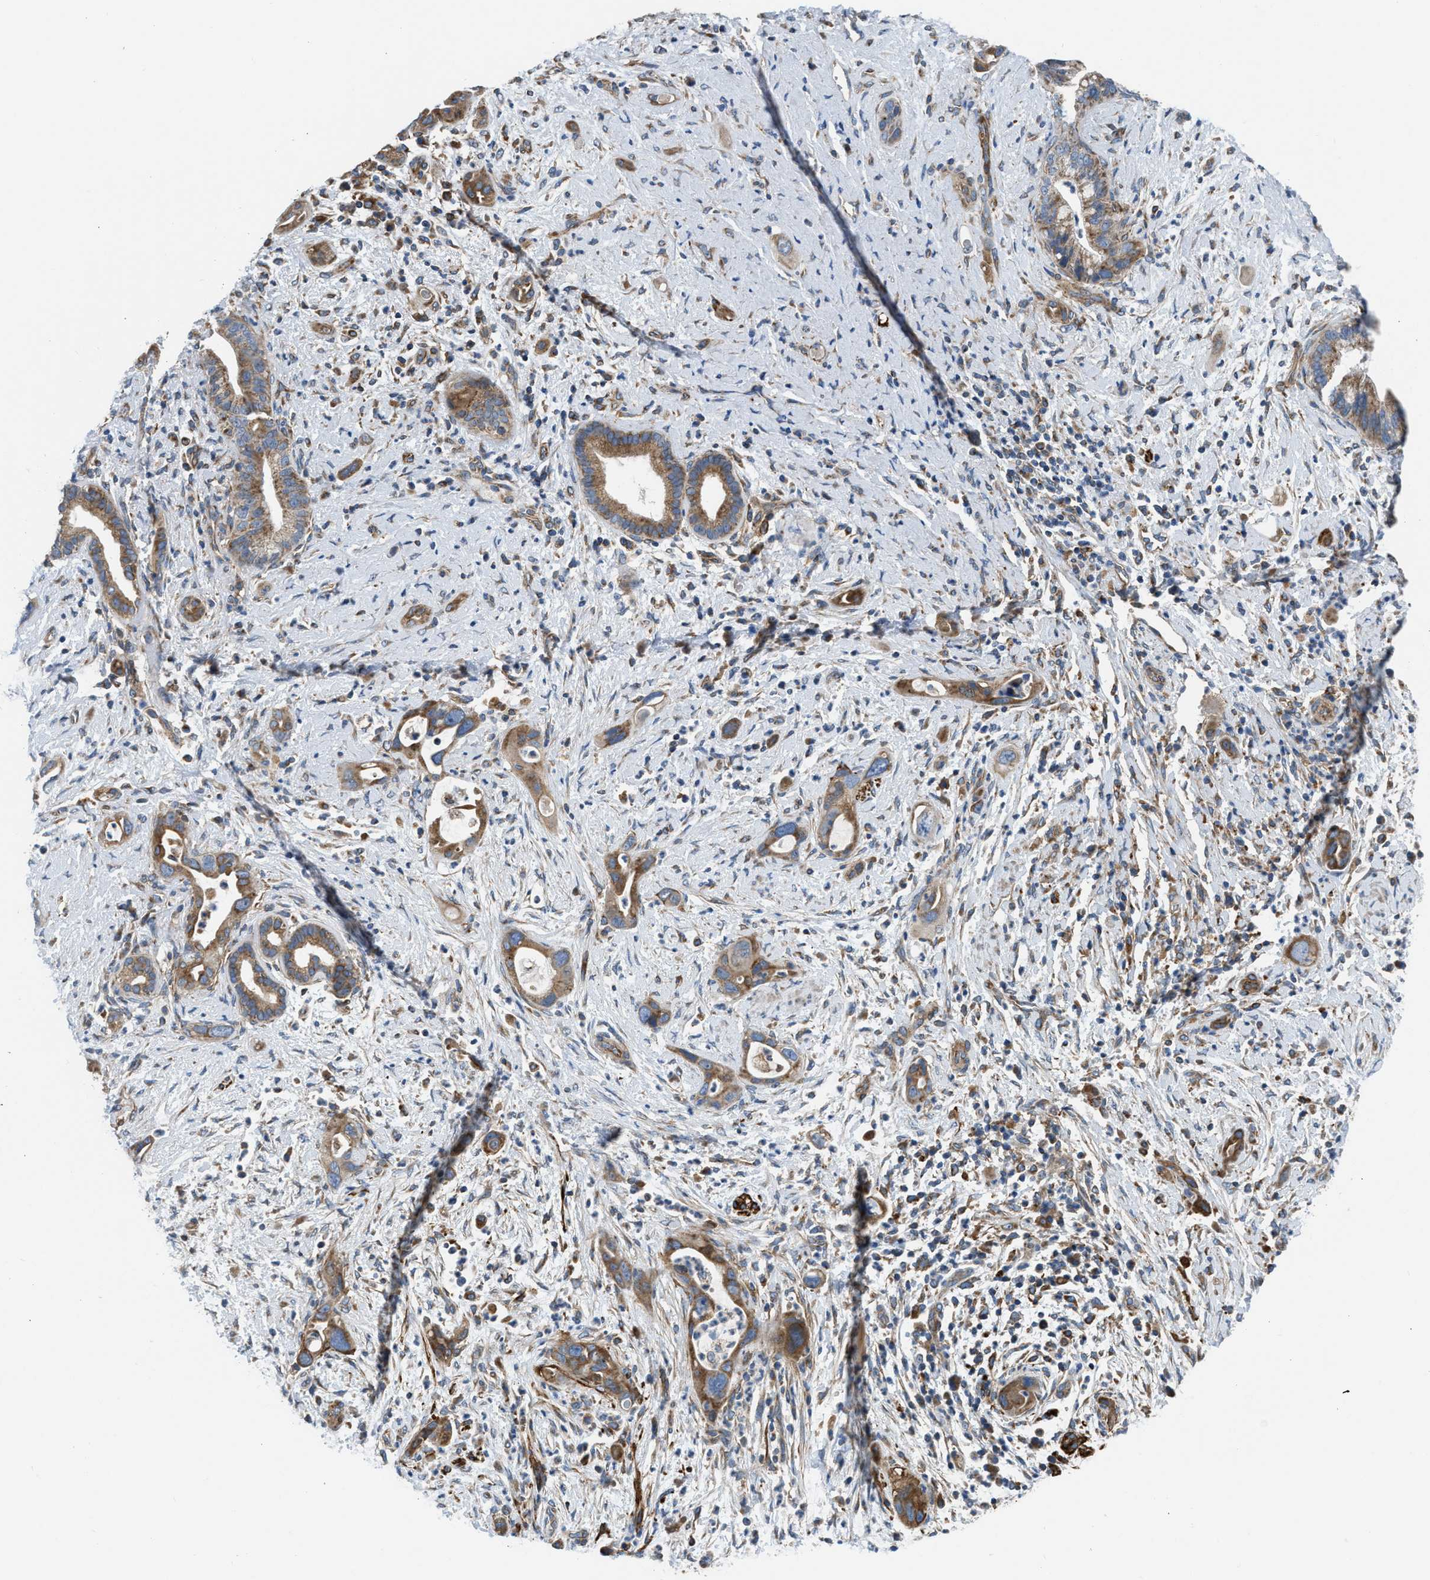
{"staining": {"intensity": "moderate", "quantity": ">75%", "location": "cytoplasmic/membranous"}, "tissue": "pancreatic cancer", "cell_type": "Tumor cells", "image_type": "cancer", "snomed": [{"axis": "morphology", "description": "Adenocarcinoma, NOS"}, {"axis": "topography", "description": "Pancreas"}], "caption": "Adenocarcinoma (pancreatic) tissue exhibits moderate cytoplasmic/membranous positivity in approximately >75% of tumor cells", "gene": "SLC10A3", "patient": {"sex": "male", "age": 59}}